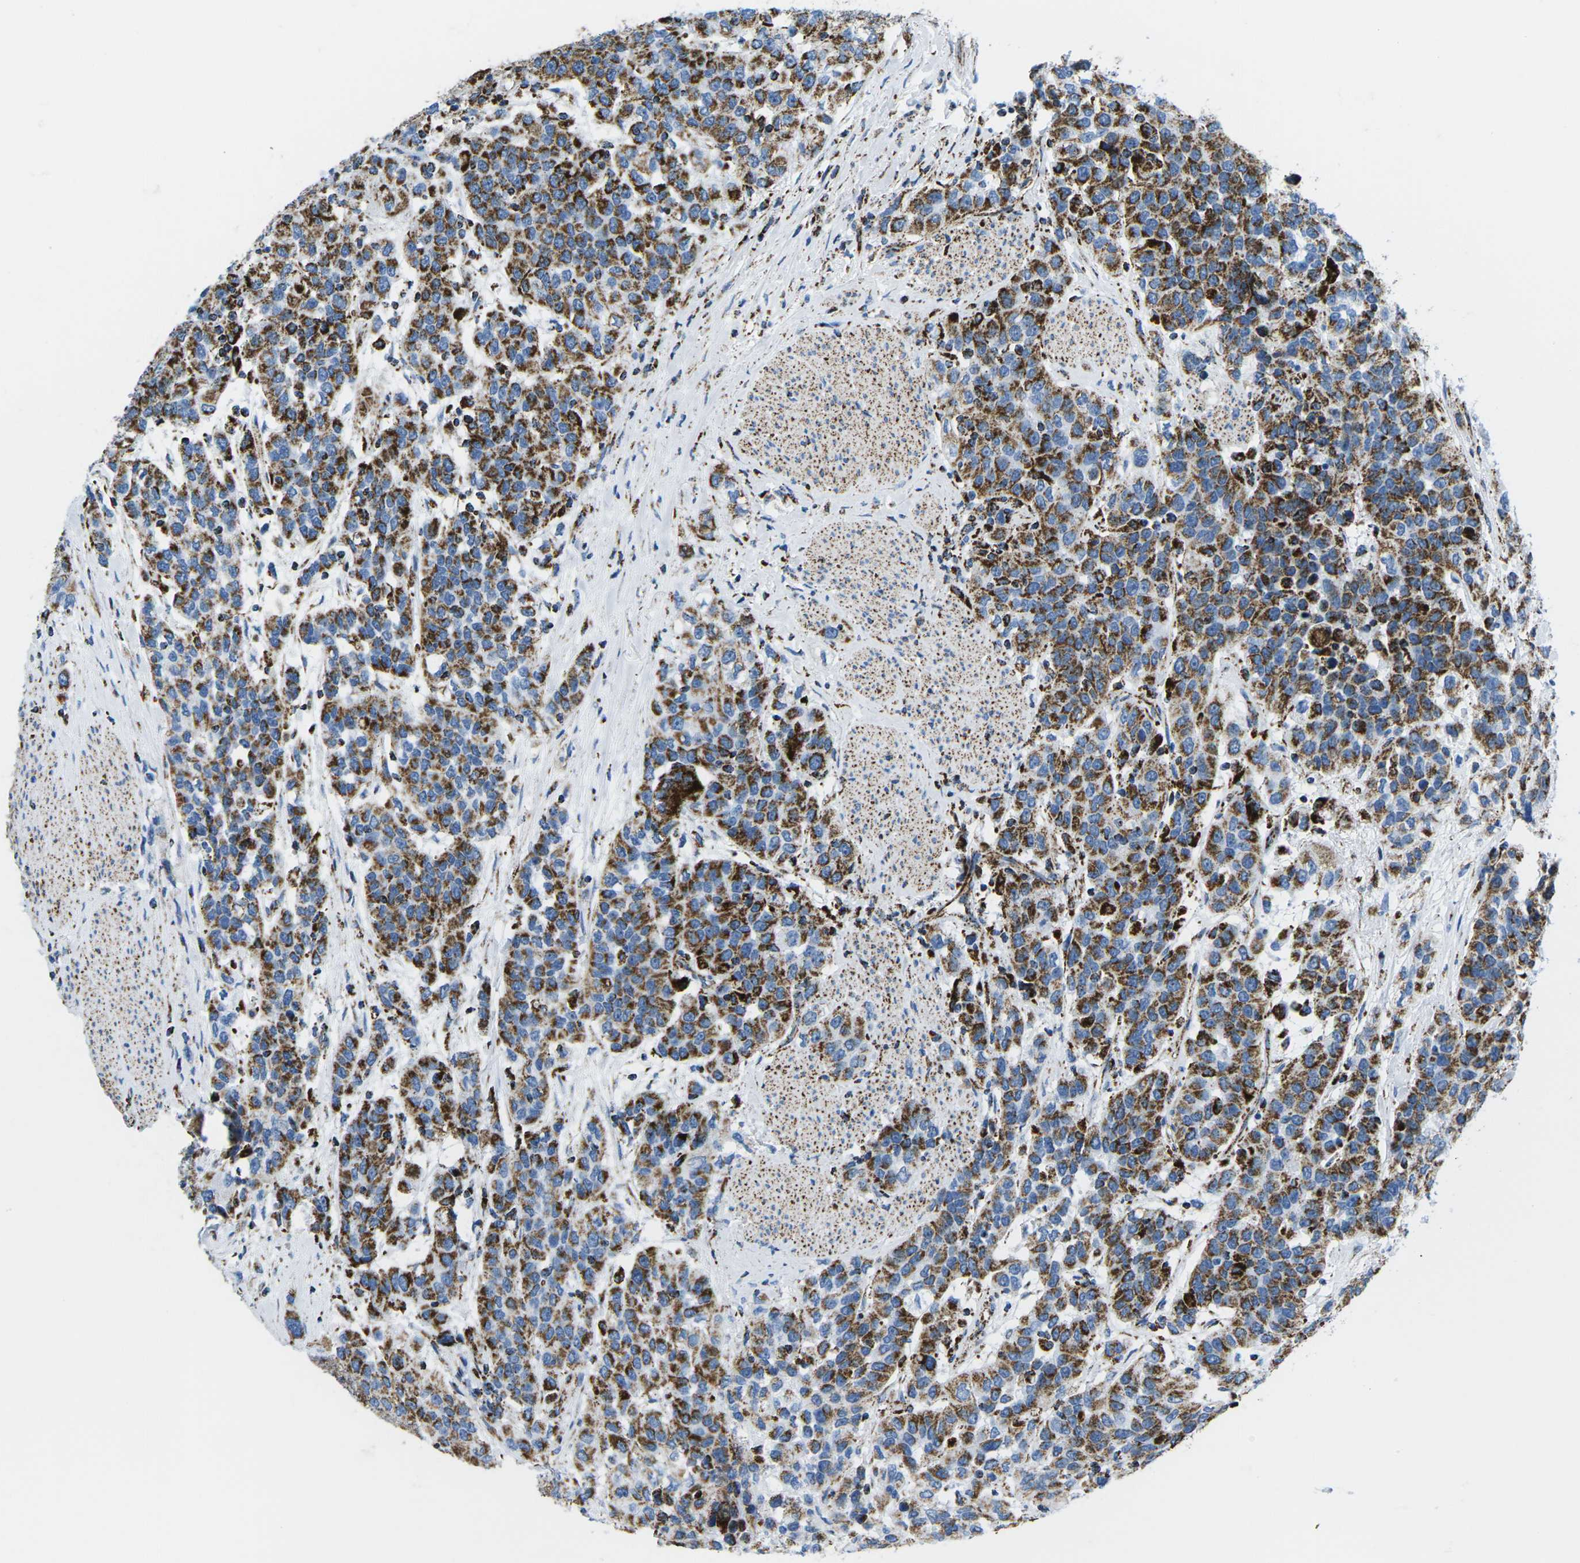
{"staining": {"intensity": "strong", "quantity": ">75%", "location": "cytoplasmic/membranous"}, "tissue": "urothelial cancer", "cell_type": "Tumor cells", "image_type": "cancer", "snomed": [{"axis": "morphology", "description": "Urothelial carcinoma, High grade"}, {"axis": "topography", "description": "Urinary bladder"}], "caption": "Brown immunohistochemical staining in human urothelial carcinoma (high-grade) shows strong cytoplasmic/membranous positivity in about >75% of tumor cells.", "gene": "COX6C", "patient": {"sex": "female", "age": 80}}